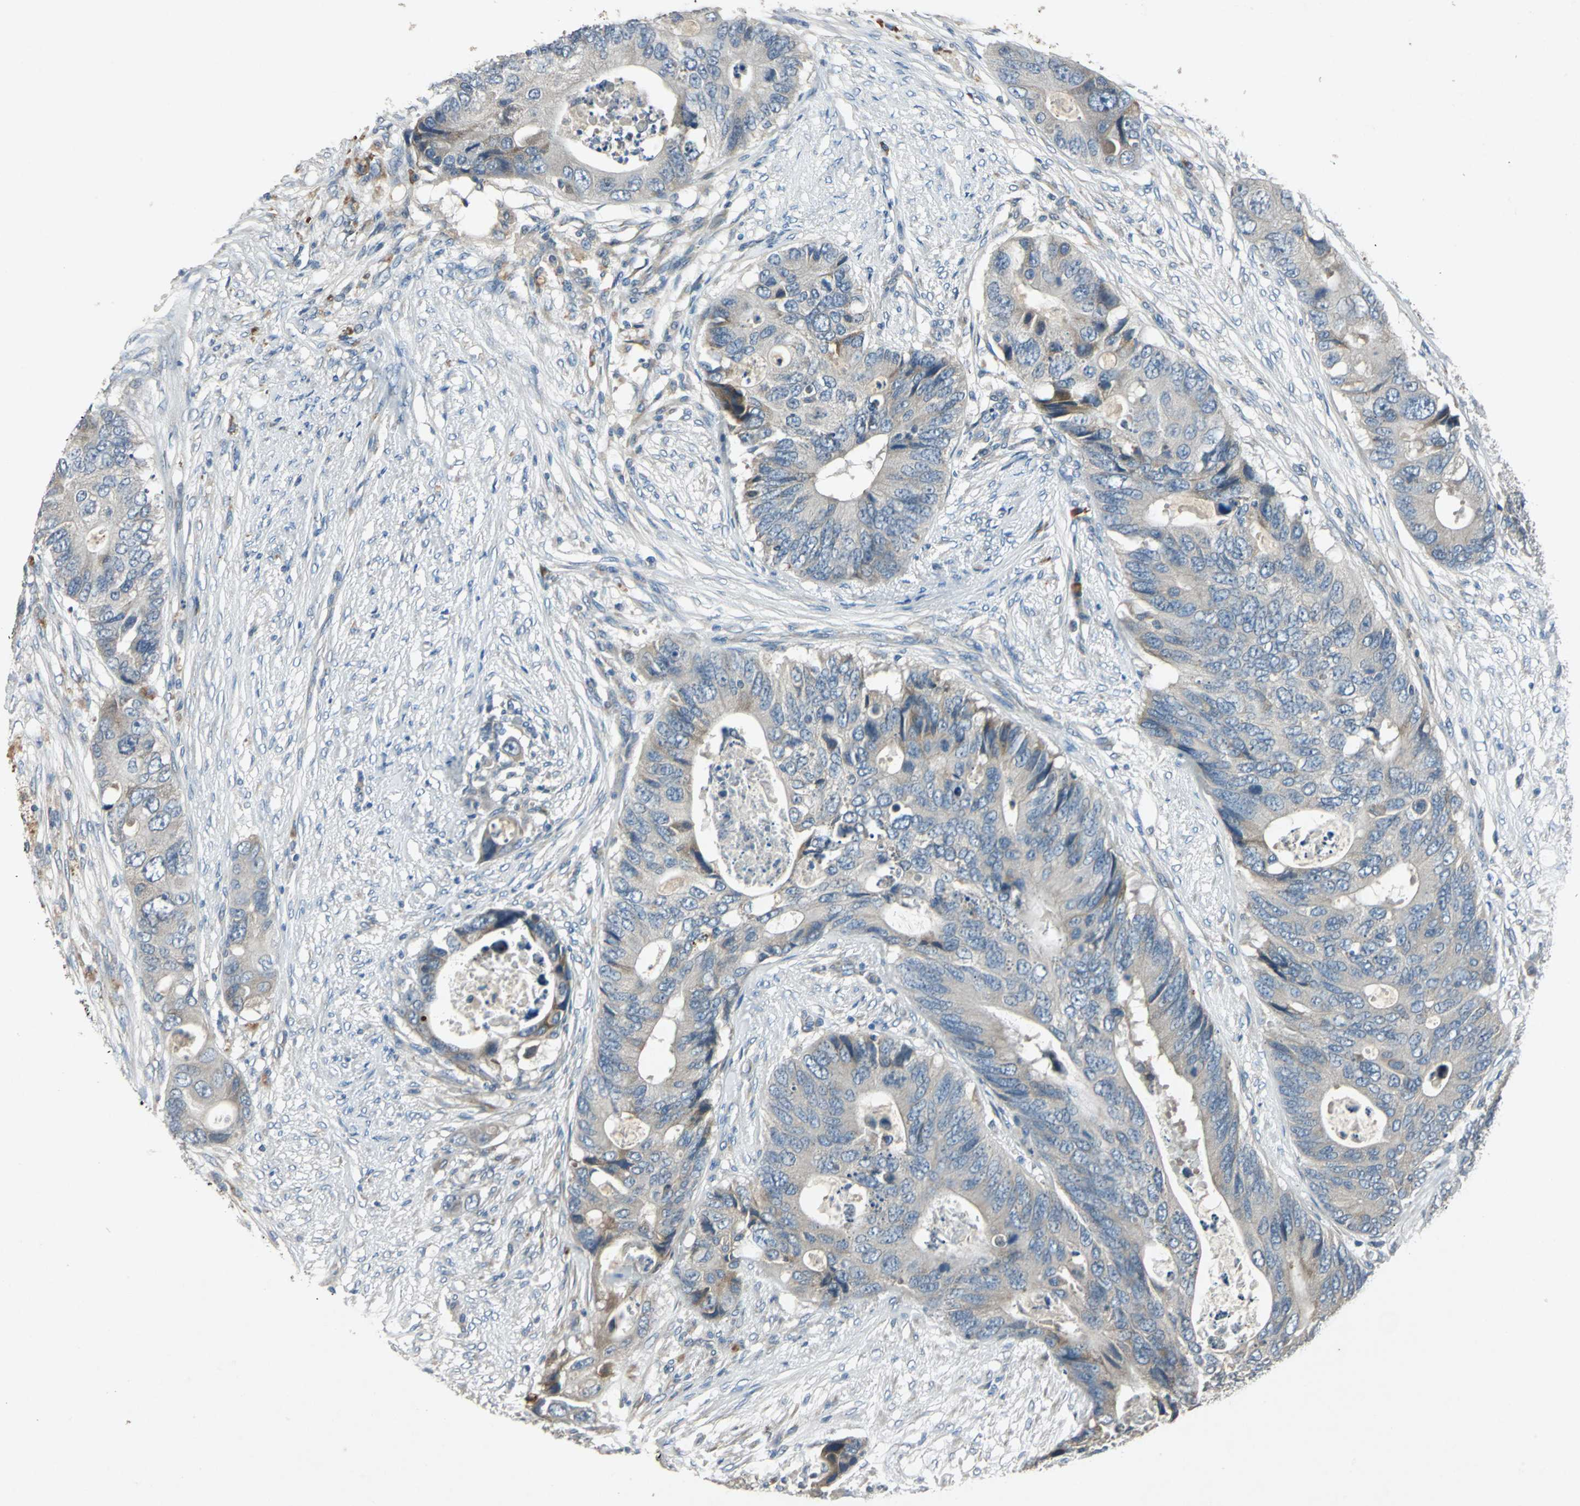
{"staining": {"intensity": "weak", "quantity": "<25%", "location": "cytoplasmic/membranous"}, "tissue": "colorectal cancer", "cell_type": "Tumor cells", "image_type": "cancer", "snomed": [{"axis": "morphology", "description": "Adenocarcinoma, NOS"}, {"axis": "topography", "description": "Colon"}], "caption": "Immunohistochemistry histopathology image of neoplastic tissue: human colorectal adenocarcinoma stained with DAB demonstrates no significant protein expression in tumor cells.", "gene": "SLC2A13", "patient": {"sex": "male", "age": 71}}